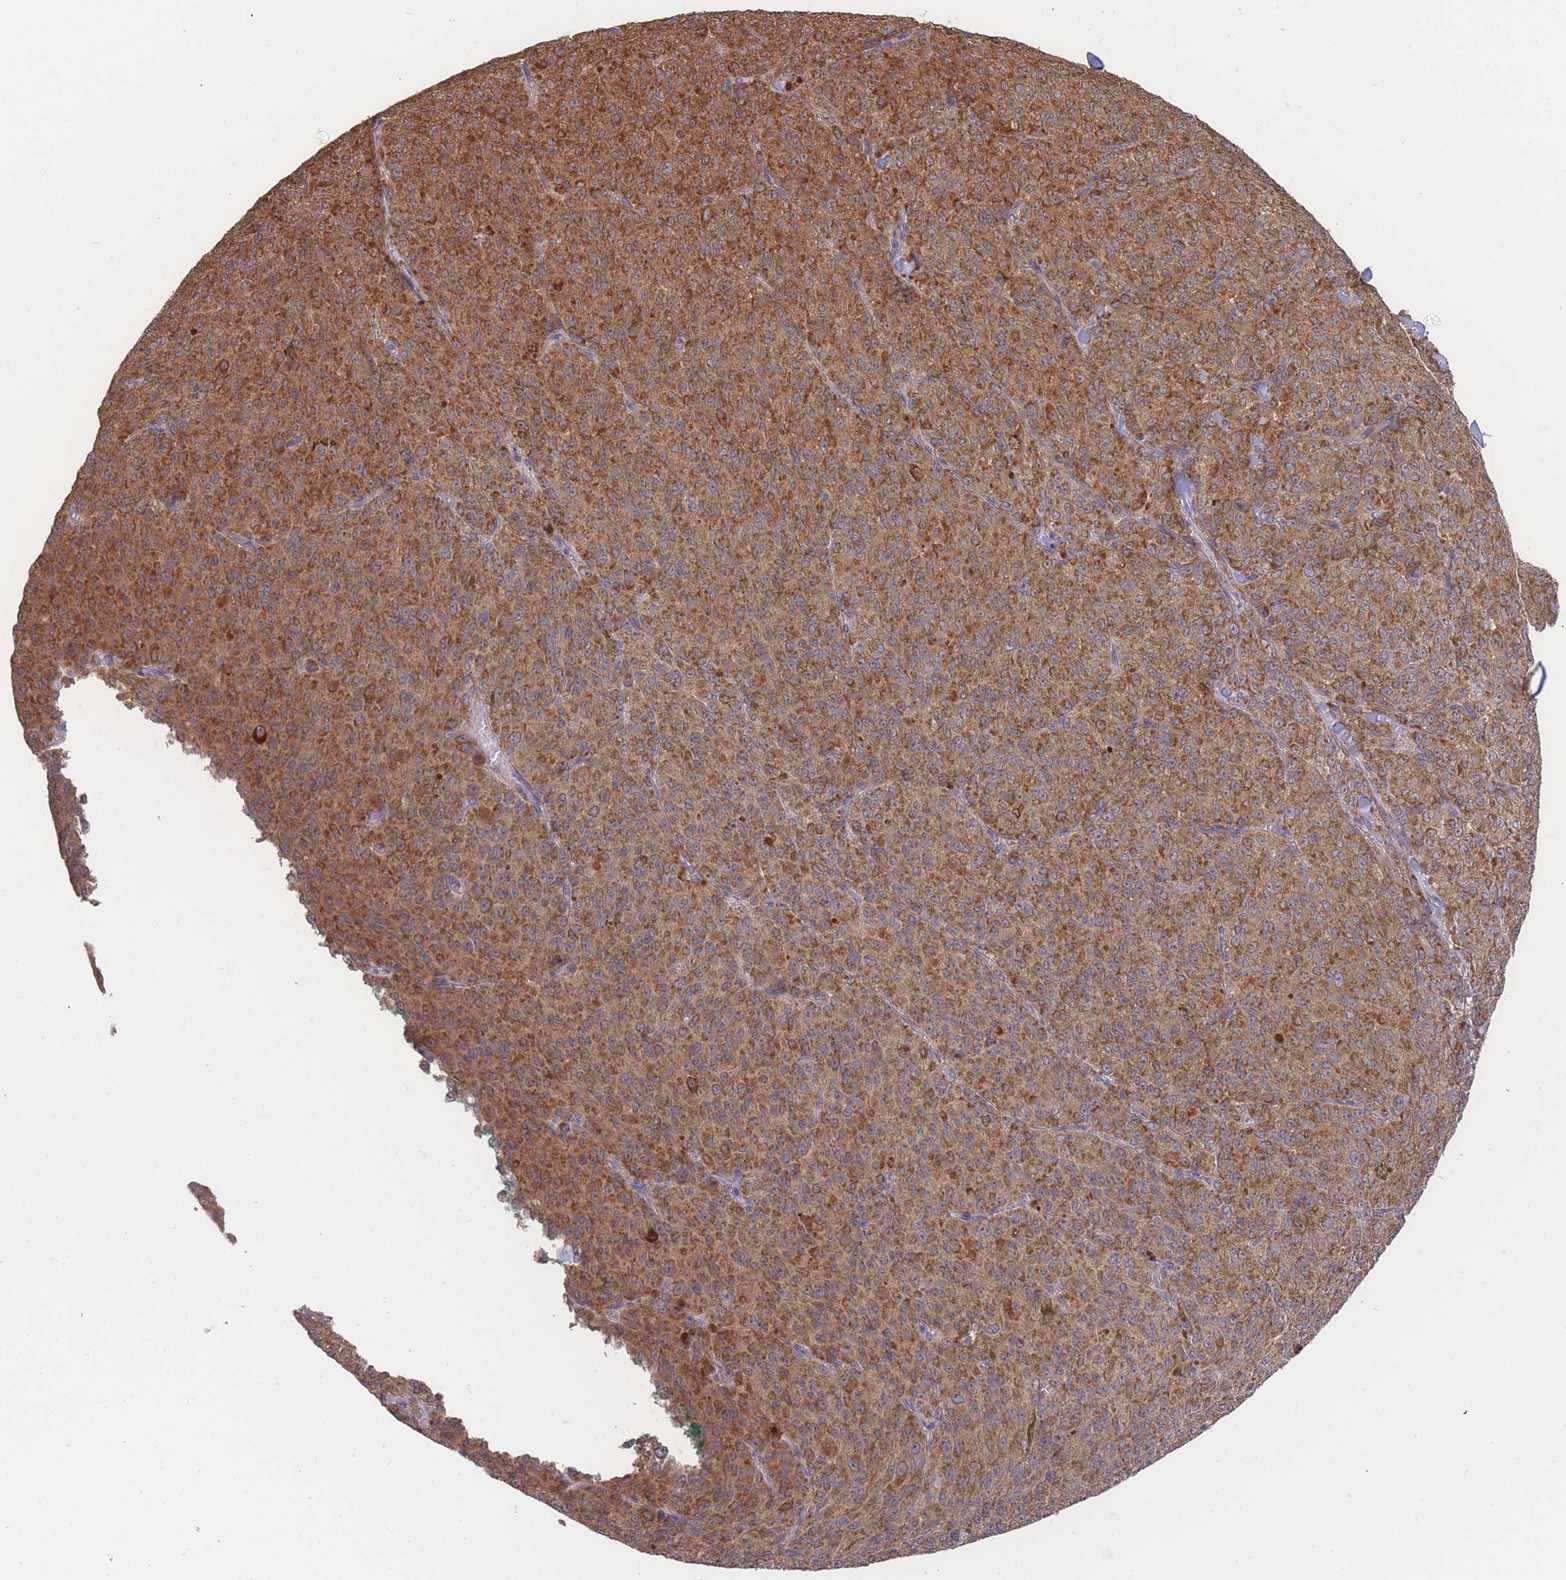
{"staining": {"intensity": "strong", "quantity": ">75%", "location": "cytoplasmic/membranous"}, "tissue": "melanoma", "cell_type": "Tumor cells", "image_type": "cancer", "snomed": [{"axis": "morphology", "description": "Malignant melanoma, NOS"}, {"axis": "topography", "description": "Skin"}], "caption": "The photomicrograph shows a brown stain indicating the presence of a protein in the cytoplasmic/membranous of tumor cells in malignant melanoma. (DAB (3,3'-diaminobenzidine) IHC with brightfield microscopy, high magnification).", "gene": "MRPS18B", "patient": {"sex": "female", "age": 52}}